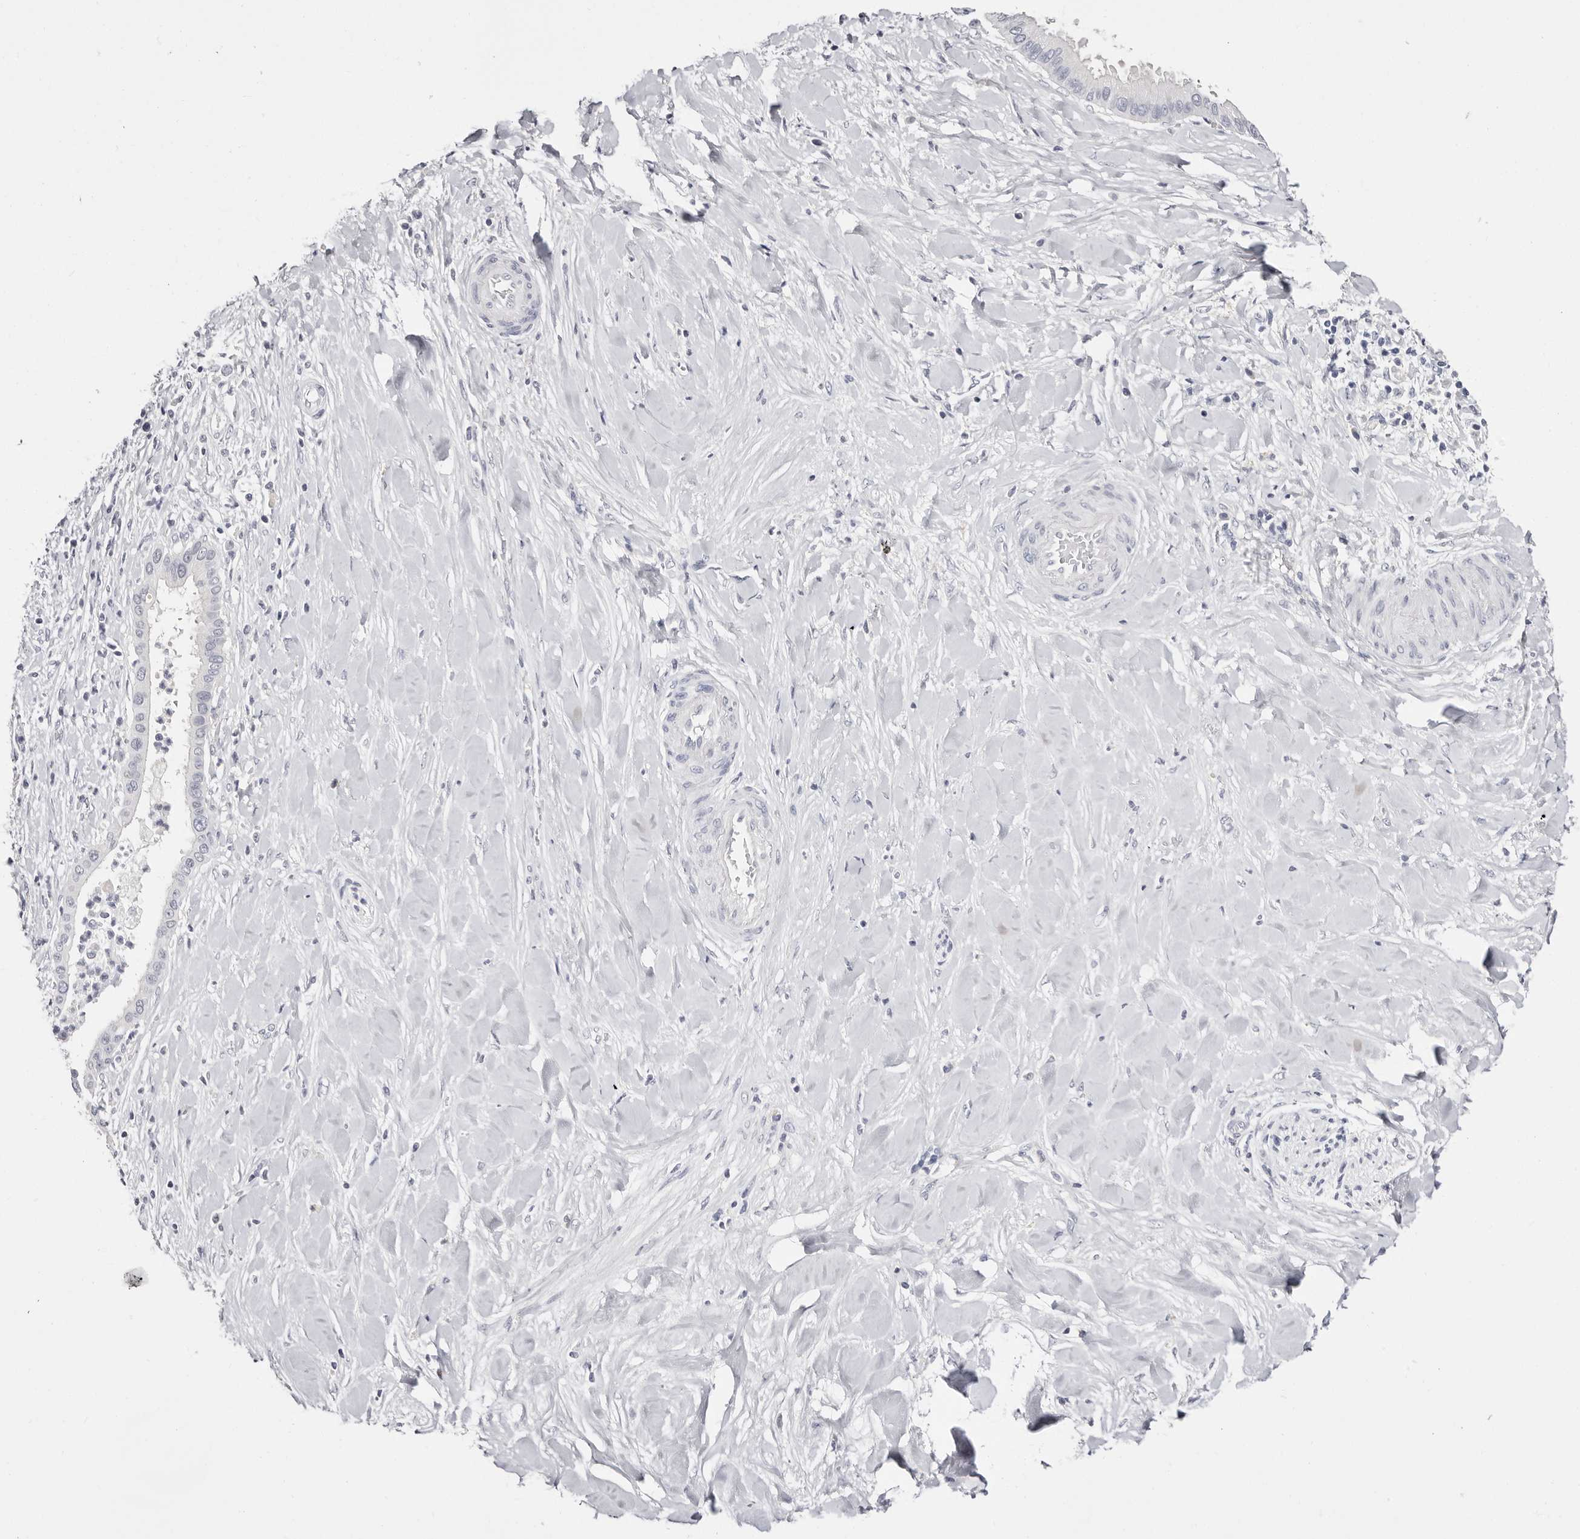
{"staining": {"intensity": "negative", "quantity": "none", "location": "none"}, "tissue": "liver cancer", "cell_type": "Tumor cells", "image_type": "cancer", "snomed": [{"axis": "morphology", "description": "Cholangiocarcinoma"}, {"axis": "topography", "description": "Liver"}], "caption": "Tumor cells are negative for protein expression in human cholangiocarcinoma (liver).", "gene": "ROM1", "patient": {"sex": "female", "age": 54}}